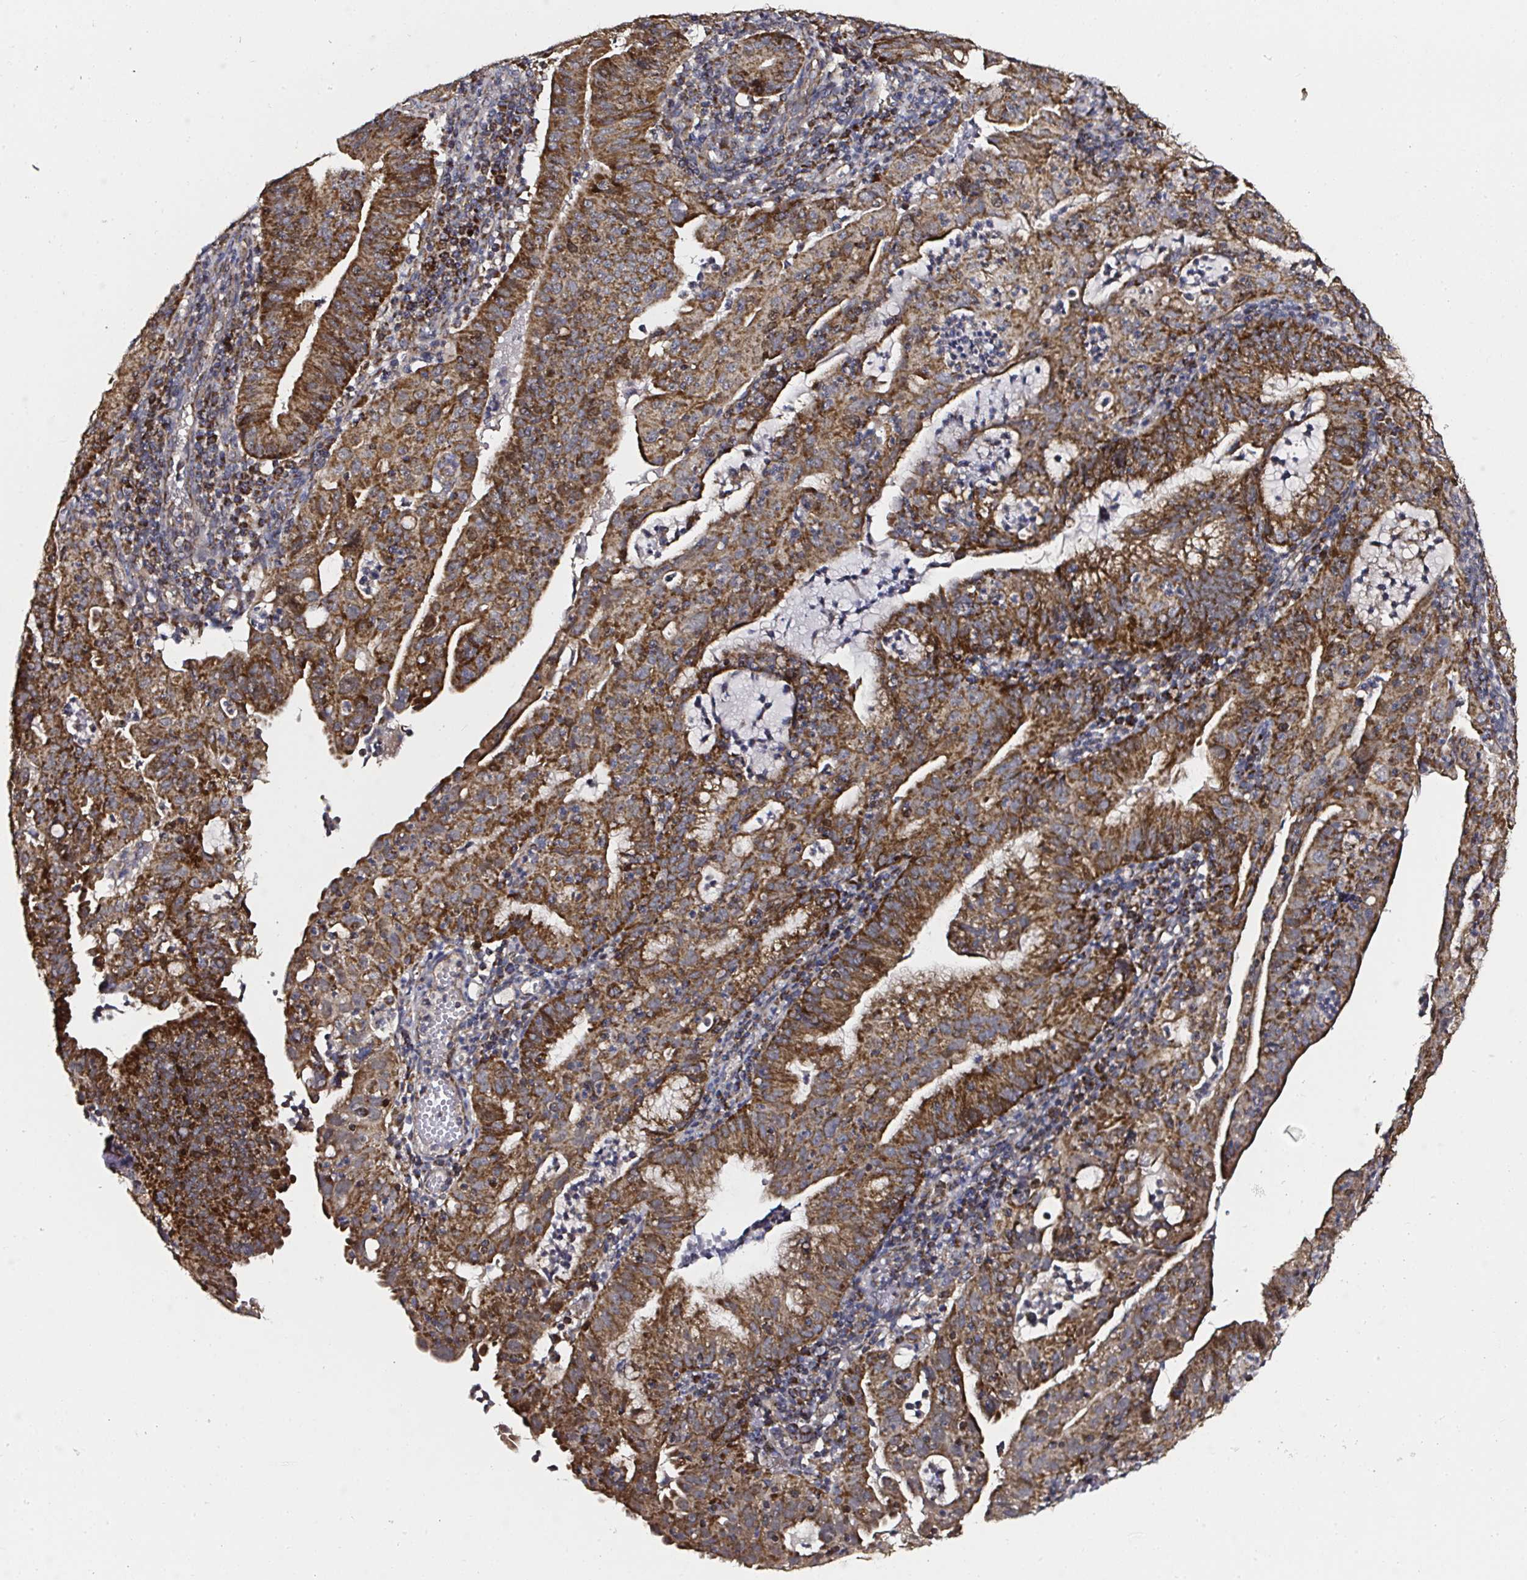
{"staining": {"intensity": "strong", "quantity": ">75%", "location": "cytoplasmic/membranous"}, "tissue": "endometrial cancer", "cell_type": "Tumor cells", "image_type": "cancer", "snomed": [{"axis": "morphology", "description": "Adenocarcinoma, NOS"}, {"axis": "topography", "description": "Endometrium"}], "caption": "A high-resolution image shows IHC staining of endometrial cancer (adenocarcinoma), which exhibits strong cytoplasmic/membranous expression in approximately >75% of tumor cells. (brown staining indicates protein expression, while blue staining denotes nuclei).", "gene": "ATAD3B", "patient": {"sex": "female", "age": 60}}